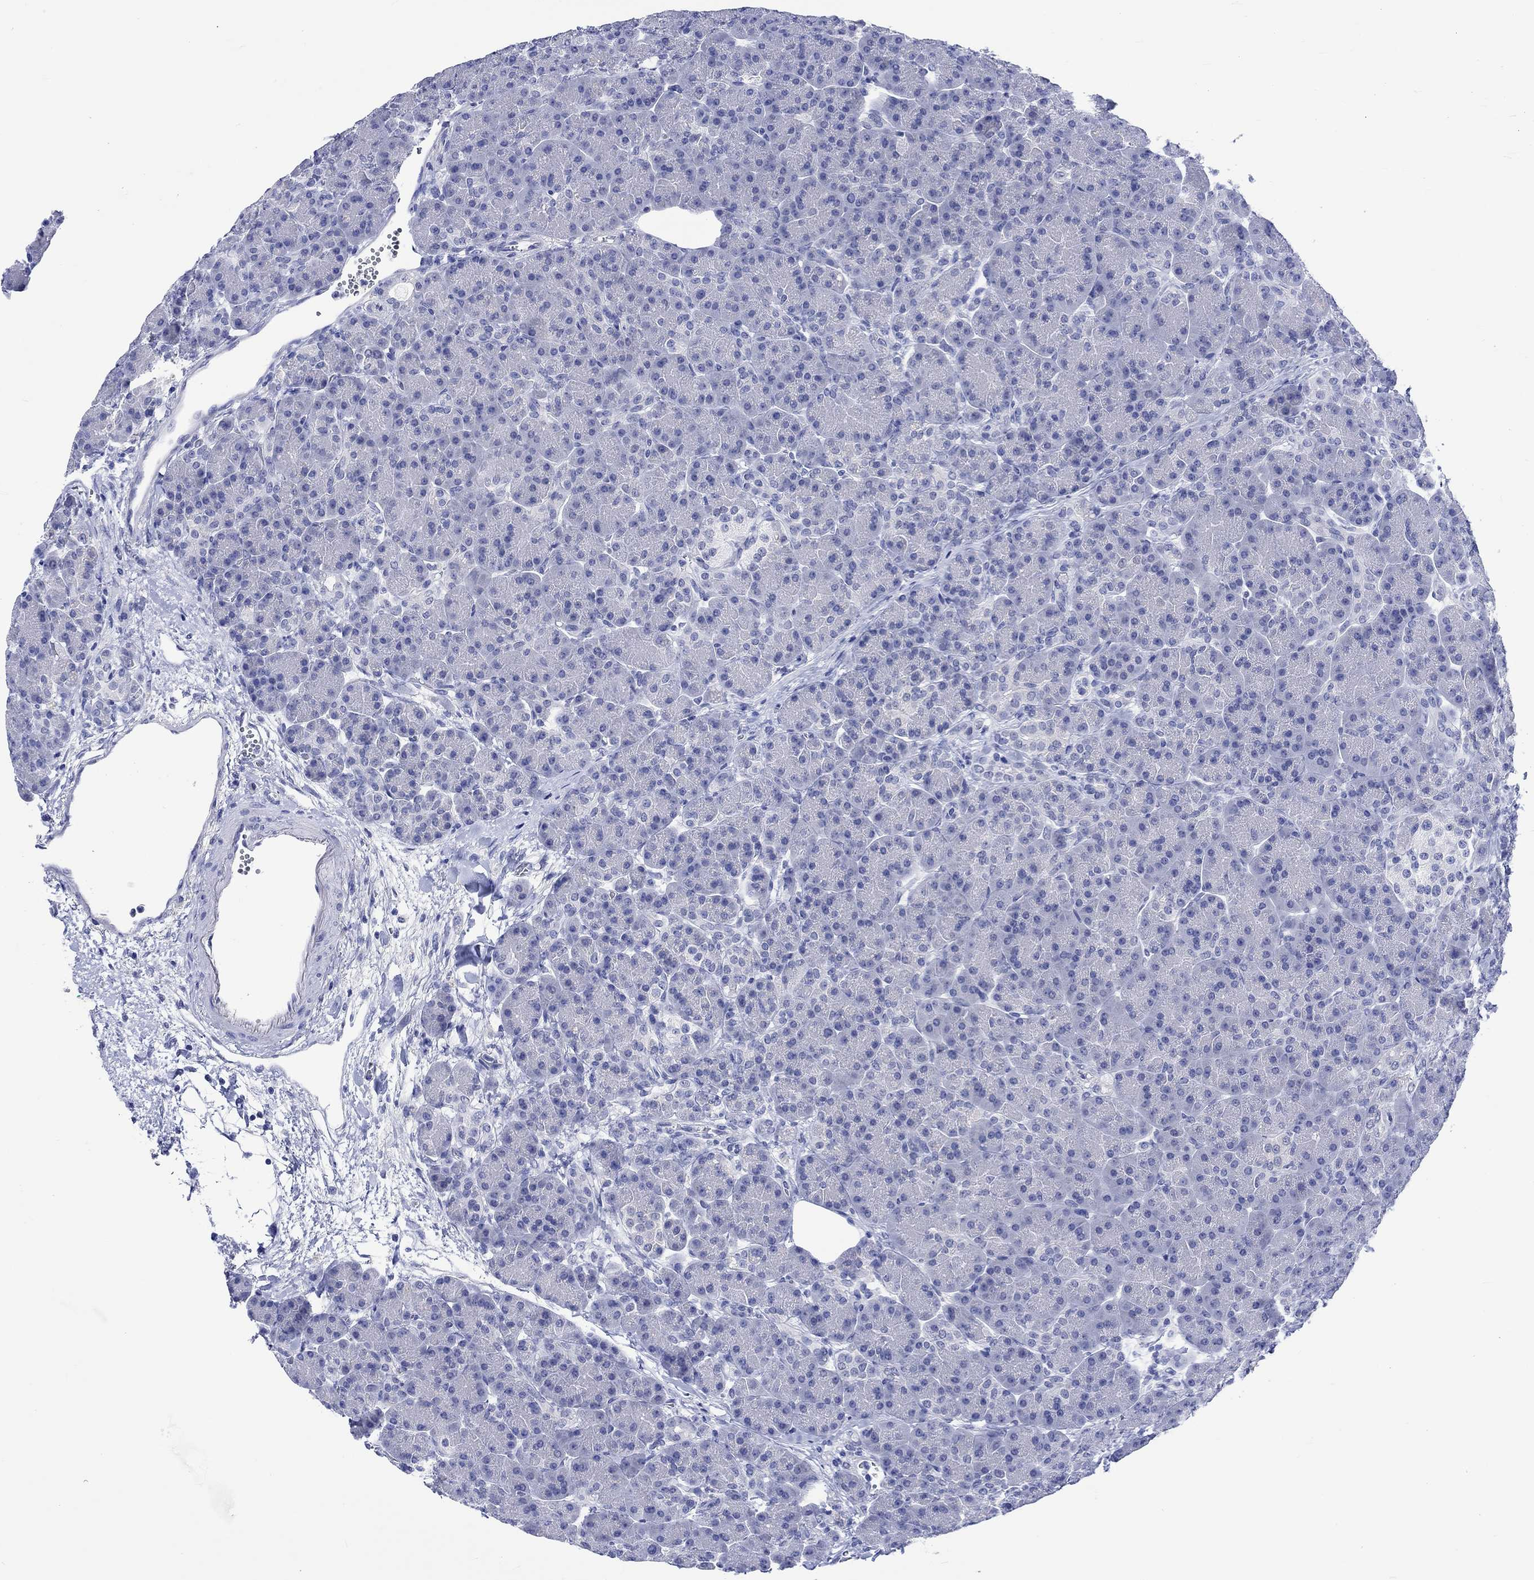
{"staining": {"intensity": "negative", "quantity": "none", "location": "none"}, "tissue": "pancreas", "cell_type": "Exocrine glandular cells", "image_type": "normal", "snomed": [{"axis": "morphology", "description": "Normal tissue, NOS"}, {"axis": "topography", "description": "Pancreas"}], "caption": "DAB (3,3'-diaminobenzidine) immunohistochemical staining of normal pancreas shows no significant staining in exocrine glandular cells.", "gene": "KLHL33", "patient": {"sex": "female", "age": 63}}